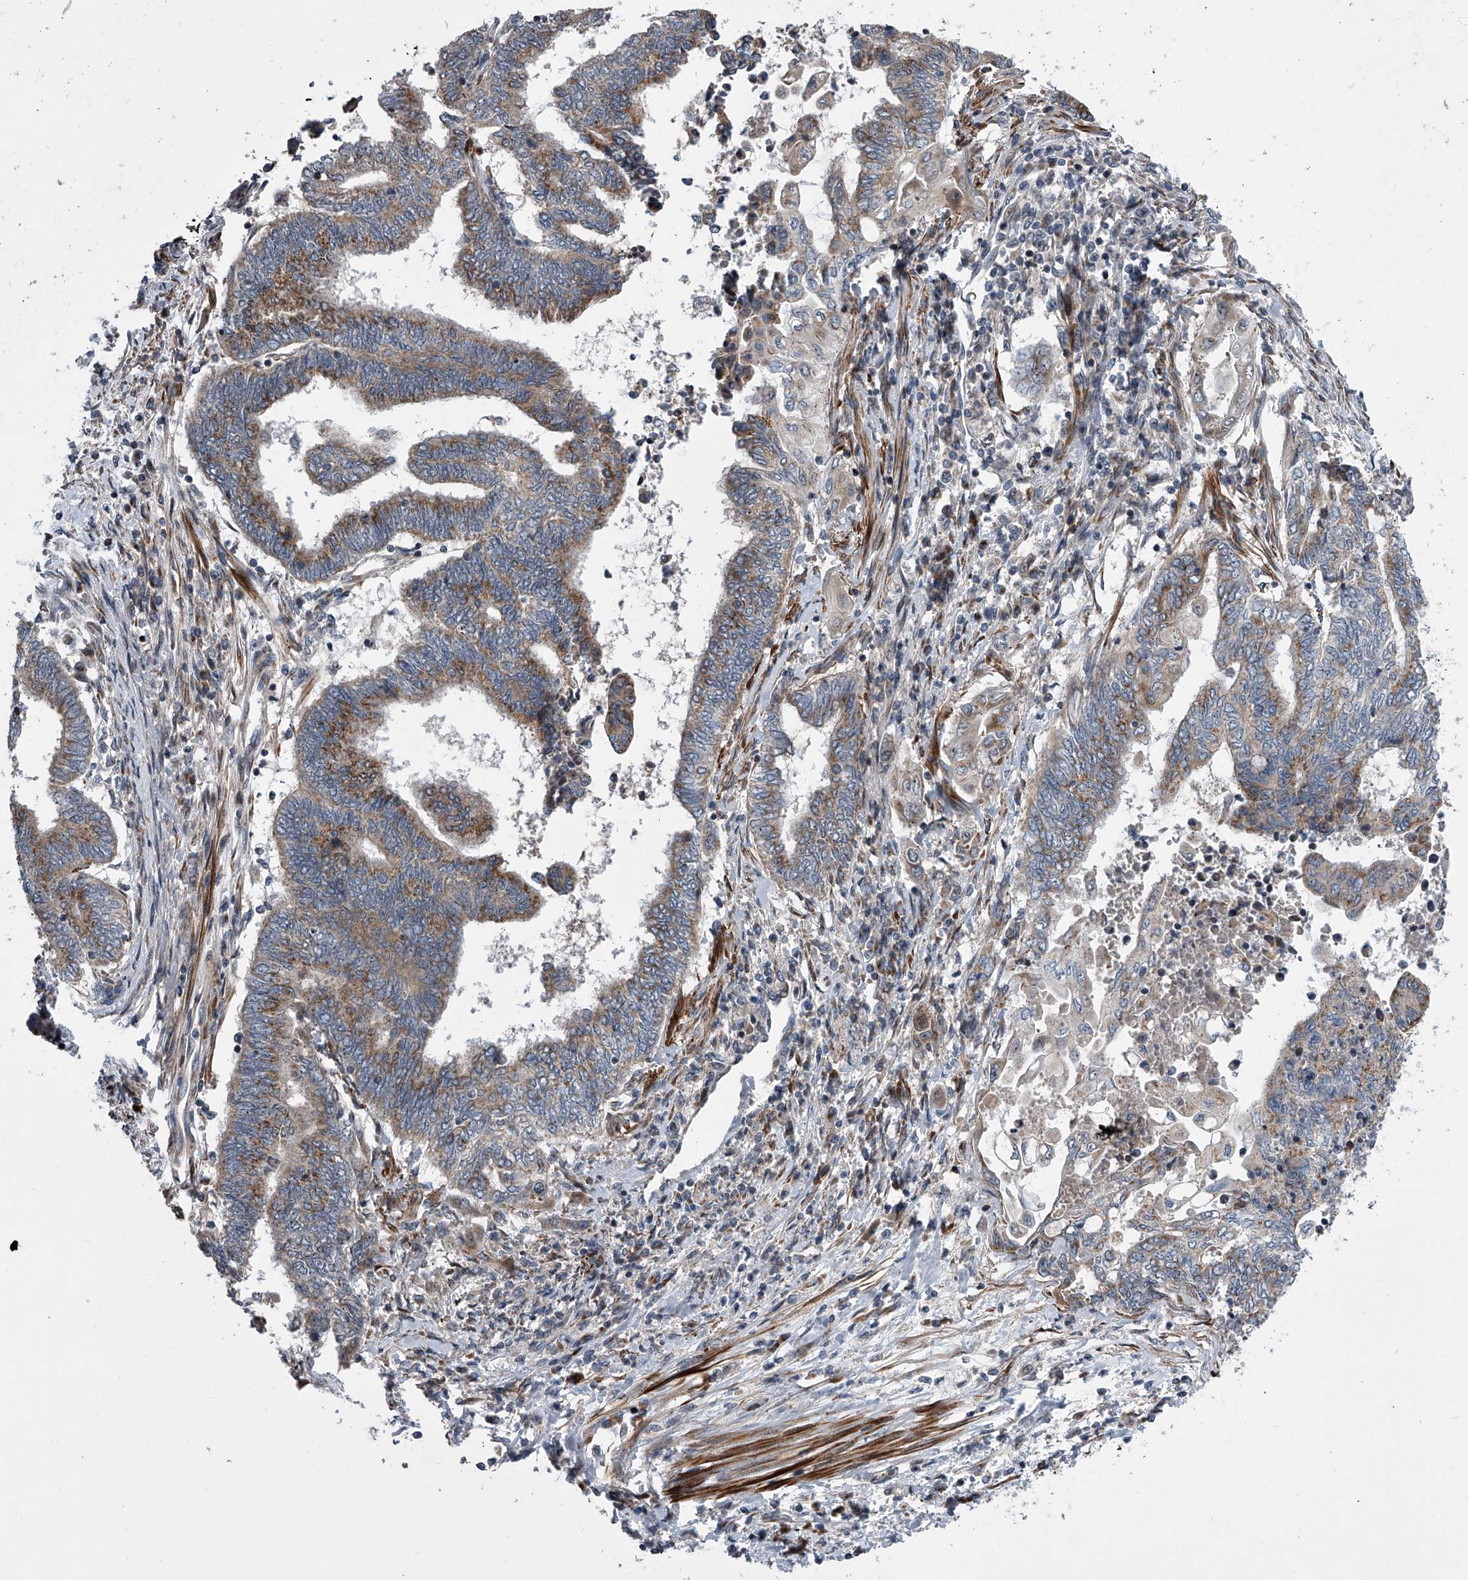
{"staining": {"intensity": "moderate", "quantity": "25%-75%", "location": "cytoplasmic/membranous"}, "tissue": "endometrial cancer", "cell_type": "Tumor cells", "image_type": "cancer", "snomed": [{"axis": "morphology", "description": "Adenocarcinoma, NOS"}, {"axis": "topography", "description": "Uterus"}, {"axis": "topography", "description": "Endometrium"}], "caption": "Endometrial cancer was stained to show a protein in brown. There is medium levels of moderate cytoplasmic/membranous staining in about 25%-75% of tumor cells.", "gene": "DLGAP2", "patient": {"sex": "female", "age": 70}}